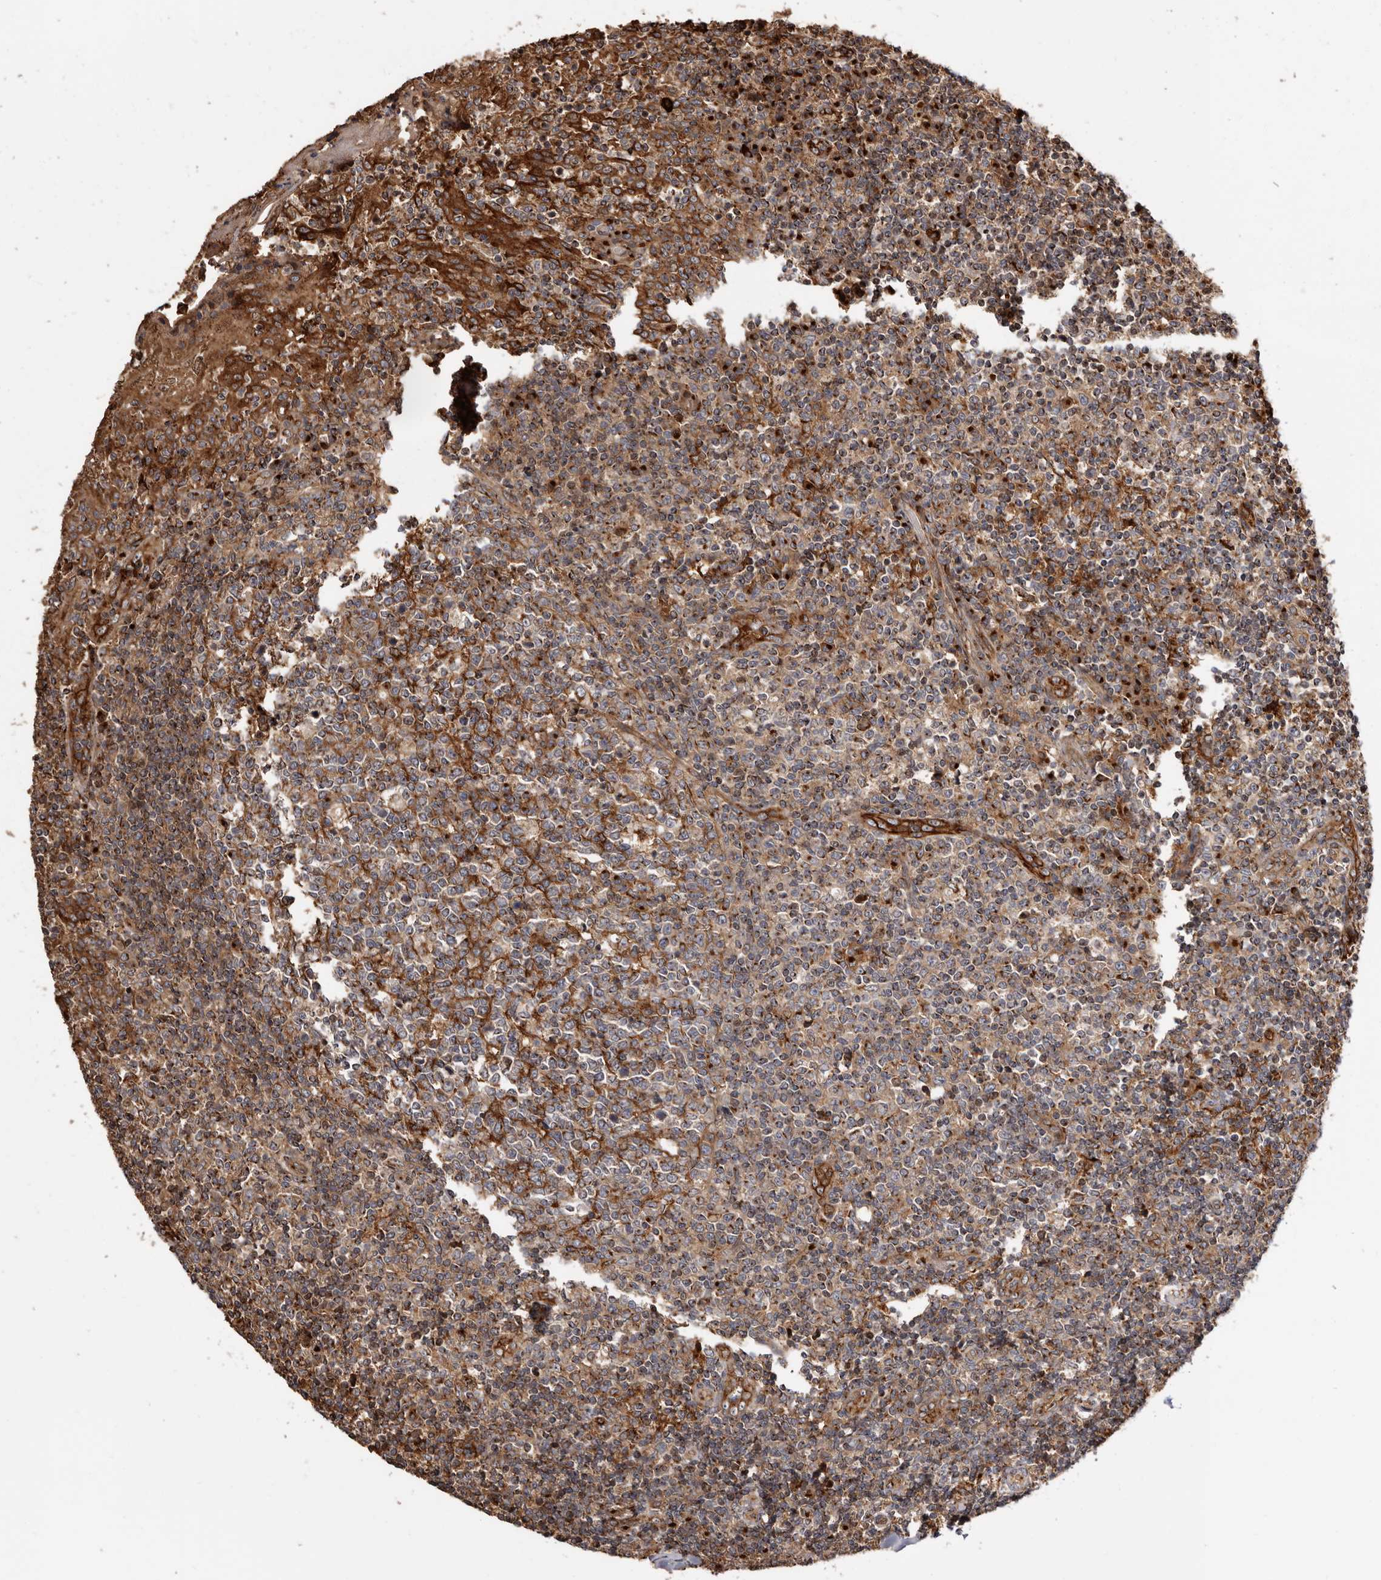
{"staining": {"intensity": "strong", "quantity": "<25%", "location": "cytoplasmic/membranous"}, "tissue": "tonsil", "cell_type": "Germinal center cells", "image_type": "normal", "snomed": [{"axis": "morphology", "description": "Normal tissue, NOS"}, {"axis": "topography", "description": "Tonsil"}], "caption": "Immunohistochemistry micrograph of unremarkable tonsil: tonsil stained using immunohistochemistry (IHC) reveals medium levels of strong protein expression localized specifically in the cytoplasmic/membranous of germinal center cells, appearing as a cytoplasmic/membranous brown color.", "gene": "GPR27", "patient": {"sex": "female", "age": 19}}